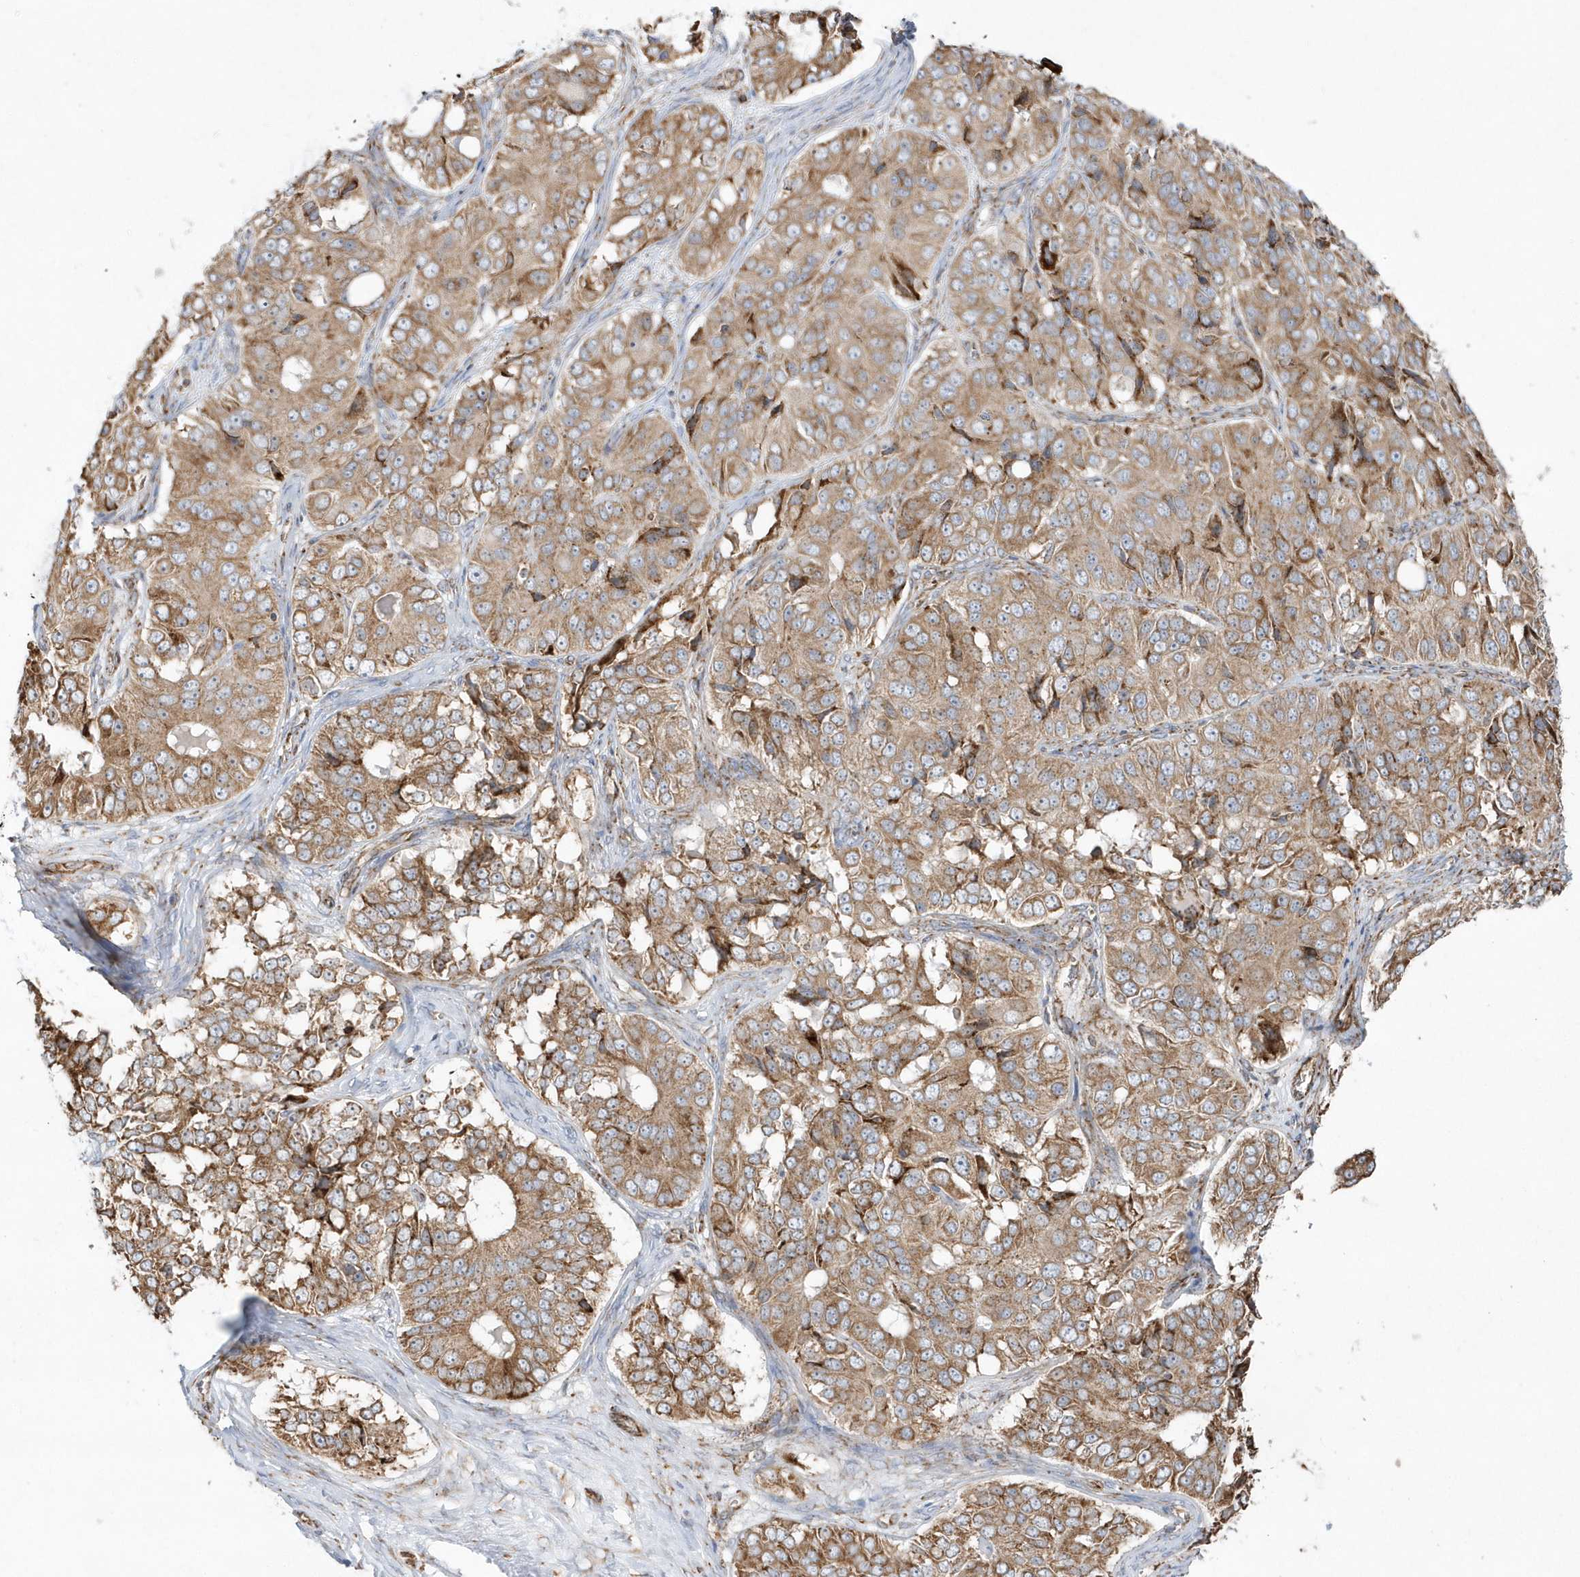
{"staining": {"intensity": "moderate", "quantity": ">75%", "location": "cytoplasmic/membranous"}, "tissue": "ovarian cancer", "cell_type": "Tumor cells", "image_type": "cancer", "snomed": [{"axis": "morphology", "description": "Carcinoma, endometroid"}, {"axis": "topography", "description": "Ovary"}], "caption": "Tumor cells display medium levels of moderate cytoplasmic/membranous positivity in approximately >75% of cells in endometroid carcinoma (ovarian).", "gene": "SH3BP2", "patient": {"sex": "female", "age": 51}}